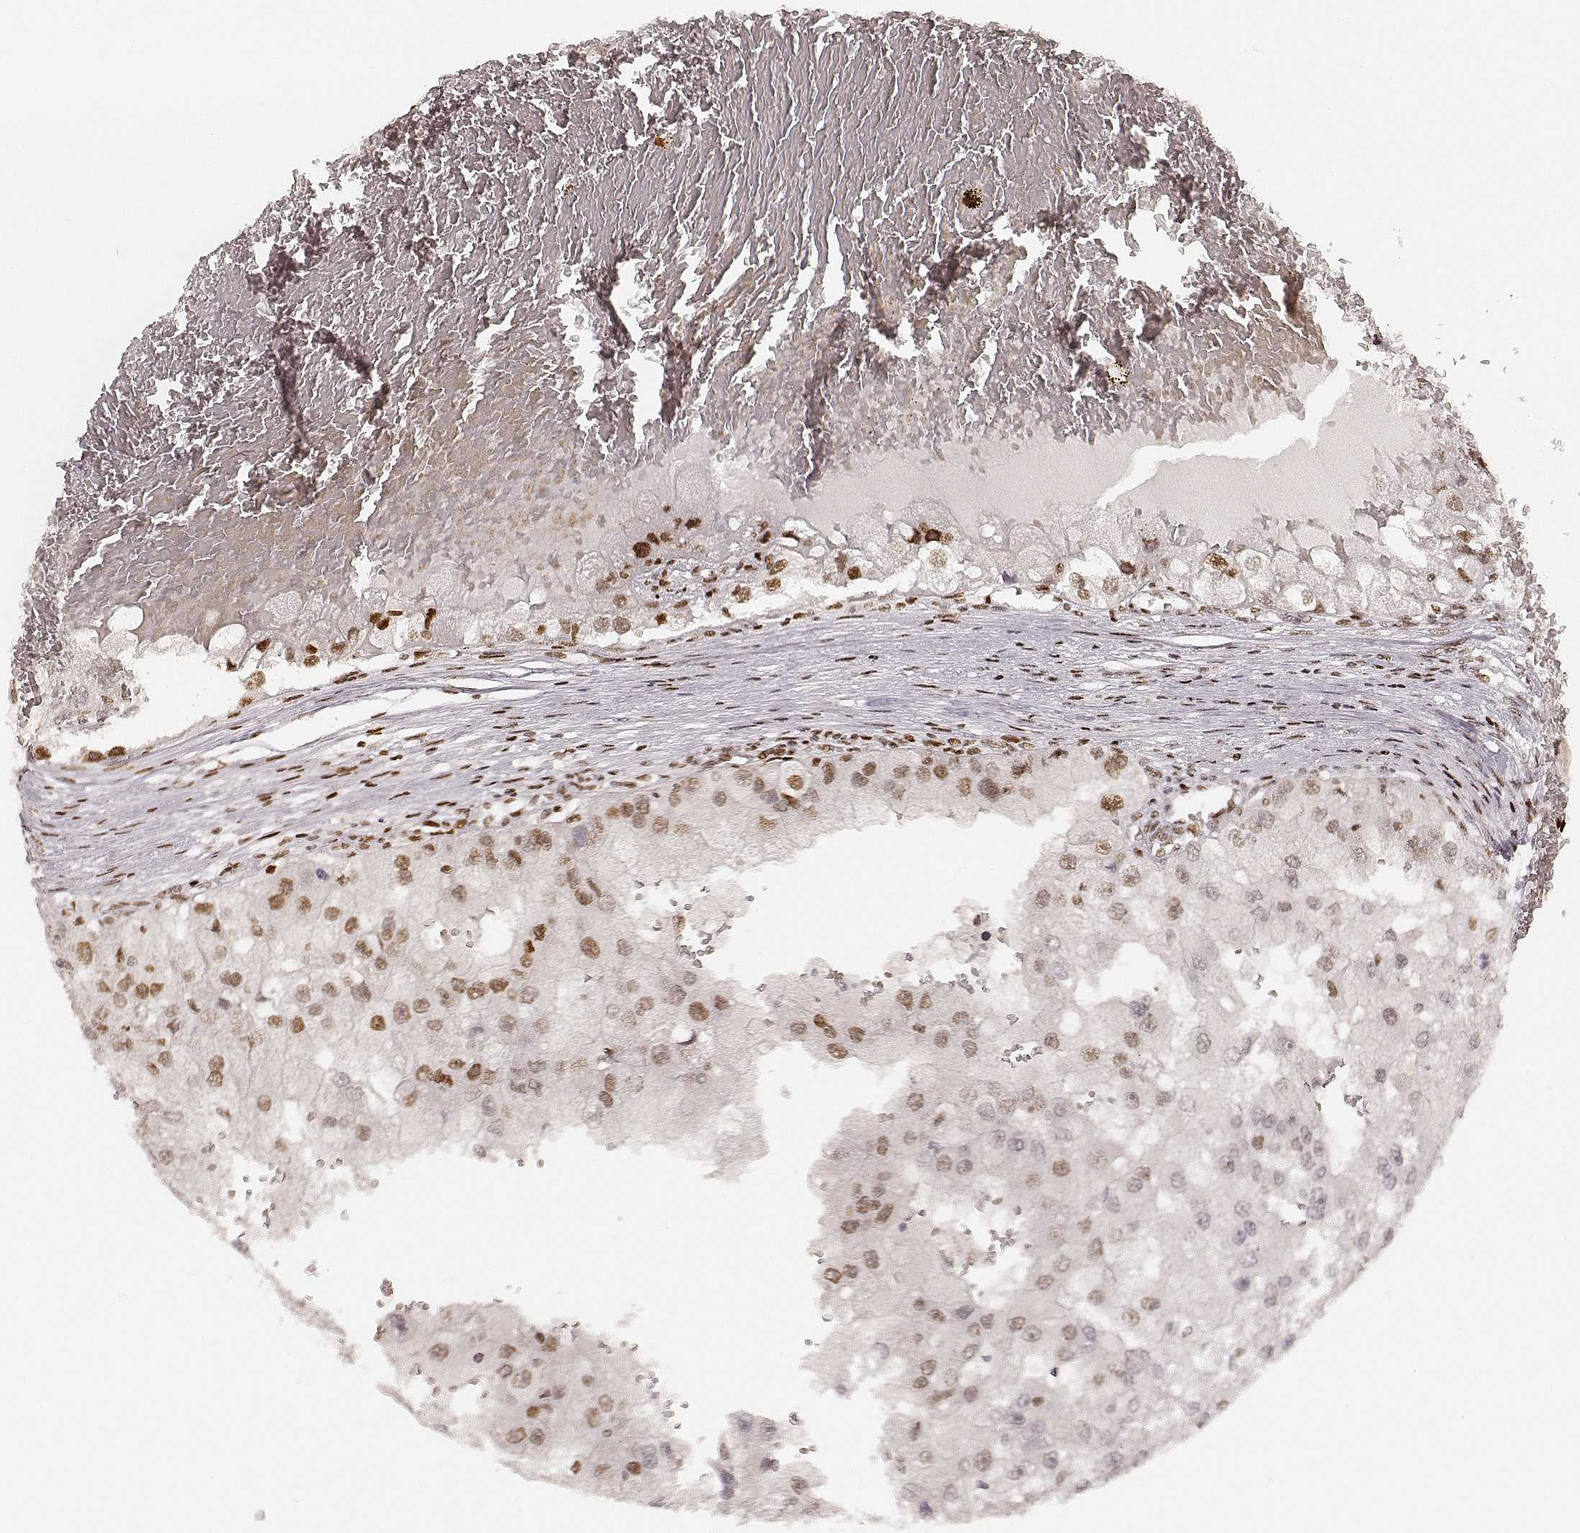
{"staining": {"intensity": "moderate", "quantity": ">75%", "location": "nuclear"}, "tissue": "renal cancer", "cell_type": "Tumor cells", "image_type": "cancer", "snomed": [{"axis": "morphology", "description": "Adenocarcinoma, NOS"}, {"axis": "topography", "description": "Kidney"}], "caption": "High-magnification brightfield microscopy of renal cancer stained with DAB (brown) and counterstained with hematoxylin (blue). tumor cells exhibit moderate nuclear staining is present in approximately>75% of cells.", "gene": "HNRNPC", "patient": {"sex": "male", "age": 63}}